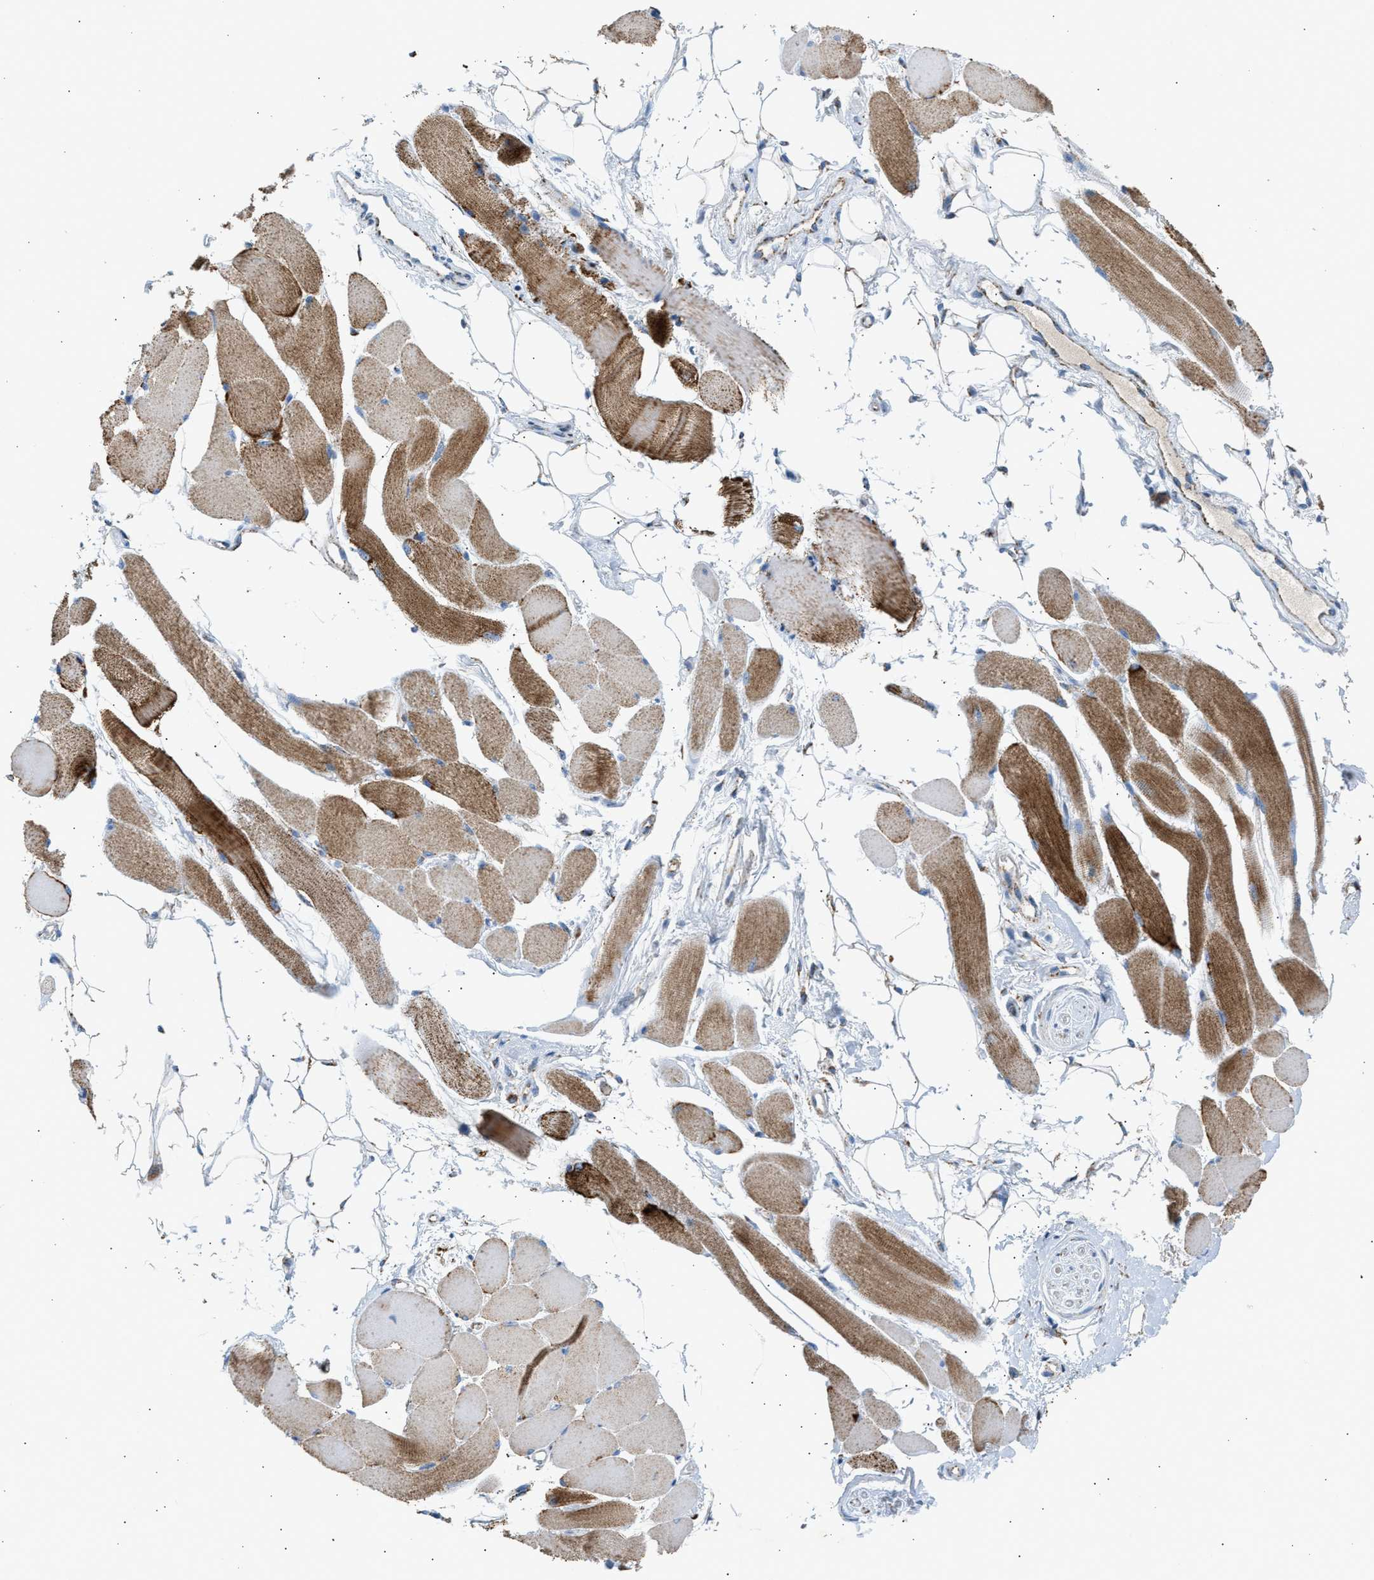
{"staining": {"intensity": "moderate", "quantity": "25%-75%", "location": "cytoplasmic/membranous"}, "tissue": "skeletal muscle", "cell_type": "Myocytes", "image_type": "normal", "snomed": [{"axis": "morphology", "description": "Normal tissue, NOS"}, {"axis": "topography", "description": "Skeletal muscle"}, {"axis": "topography", "description": "Peripheral nerve tissue"}], "caption": "Immunohistochemistry (IHC) (DAB) staining of benign human skeletal muscle displays moderate cytoplasmic/membranous protein positivity in approximately 25%-75% of myocytes.", "gene": "OGDH", "patient": {"sex": "female", "age": 84}}